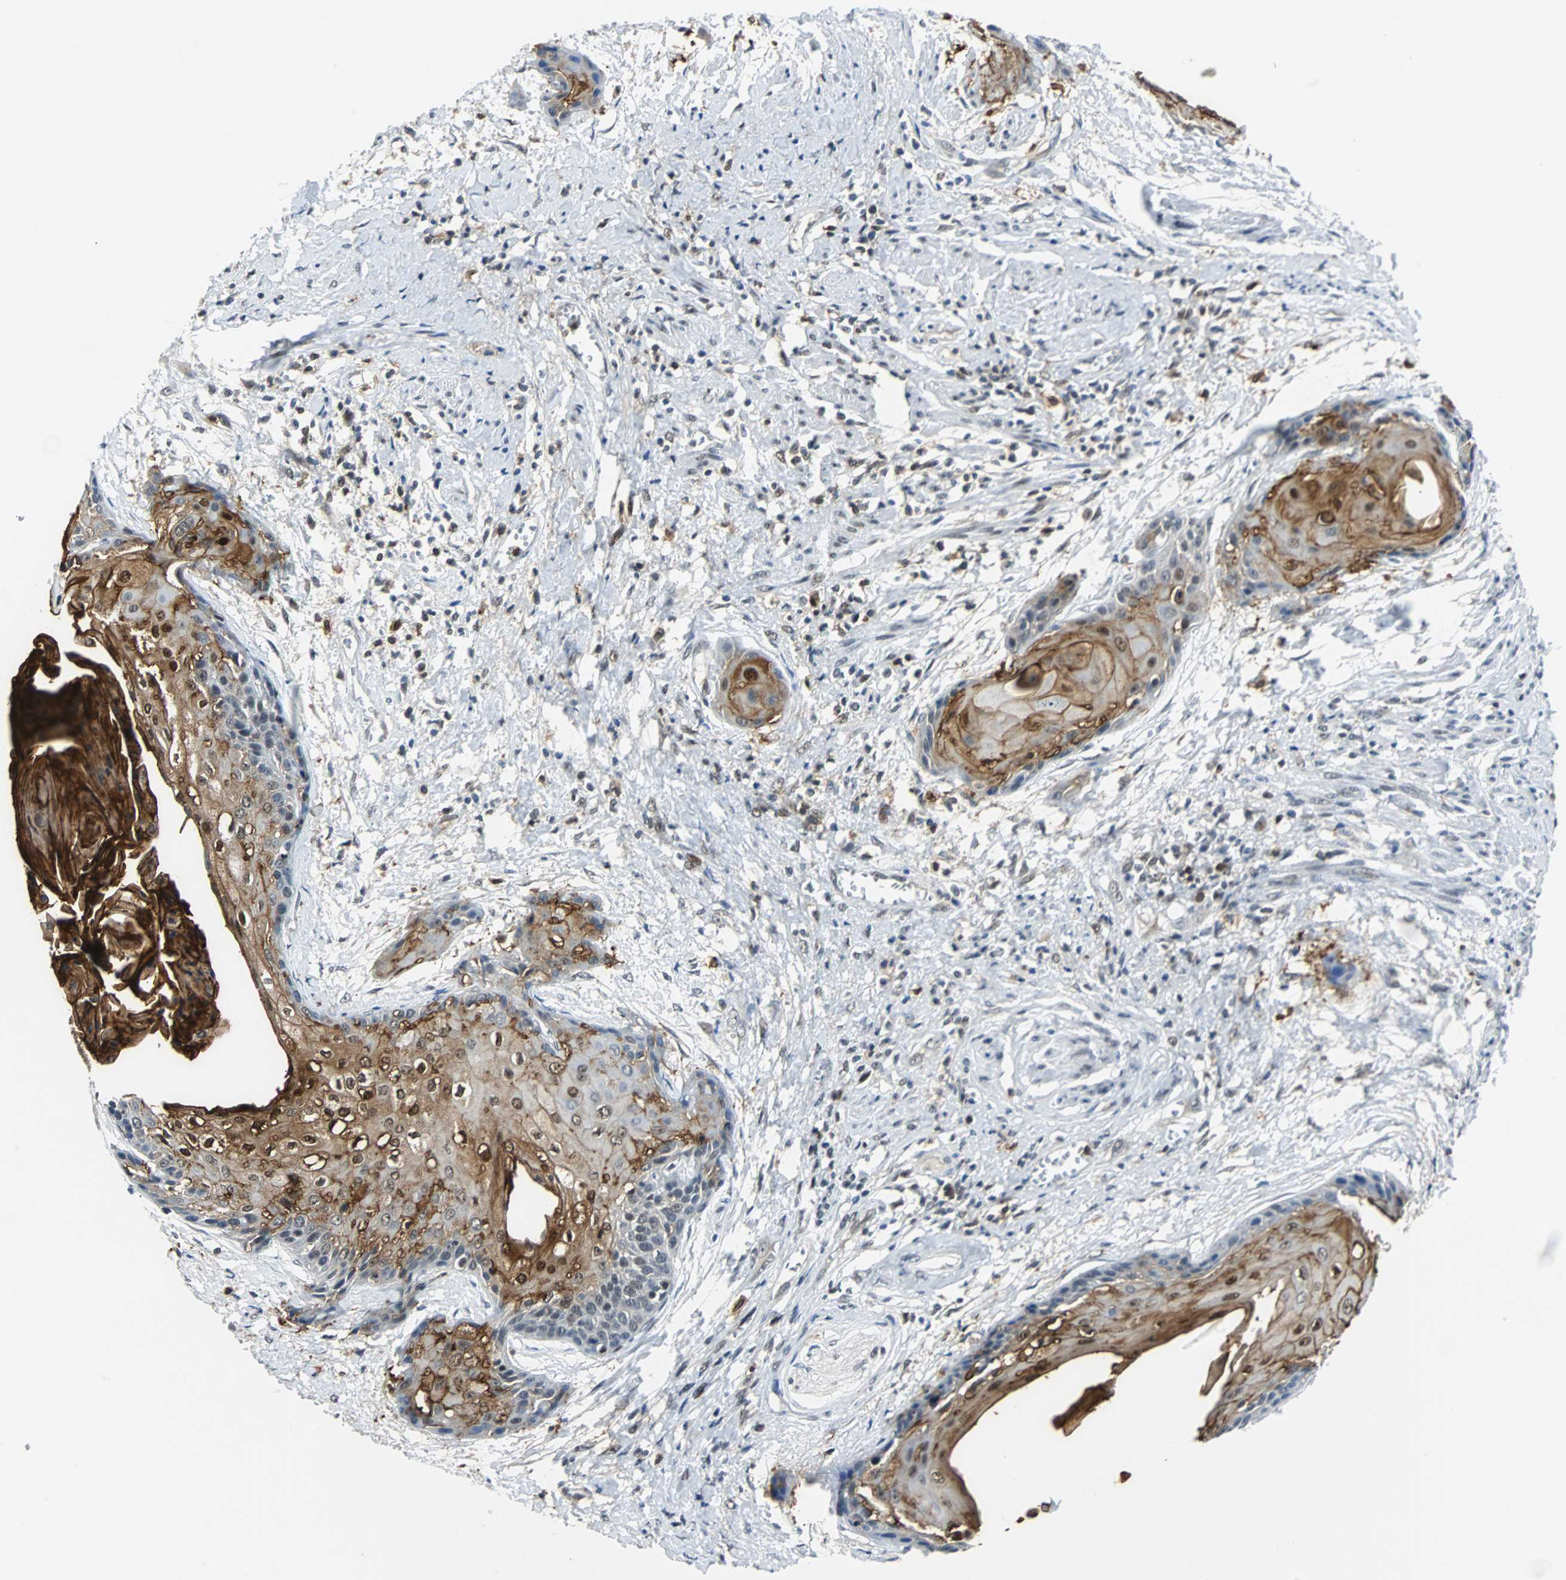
{"staining": {"intensity": "strong", "quantity": "25%-75%", "location": "cytoplasmic/membranous,nuclear"}, "tissue": "cervical cancer", "cell_type": "Tumor cells", "image_type": "cancer", "snomed": [{"axis": "morphology", "description": "Squamous cell carcinoma, NOS"}, {"axis": "topography", "description": "Cervix"}], "caption": "Immunohistochemistry (IHC) photomicrograph of neoplastic tissue: cervical cancer stained using immunohistochemistry (IHC) shows high levels of strong protein expression localized specifically in the cytoplasmic/membranous and nuclear of tumor cells, appearing as a cytoplasmic/membranous and nuclear brown color.", "gene": "SIRT1", "patient": {"sex": "female", "age": 57}}